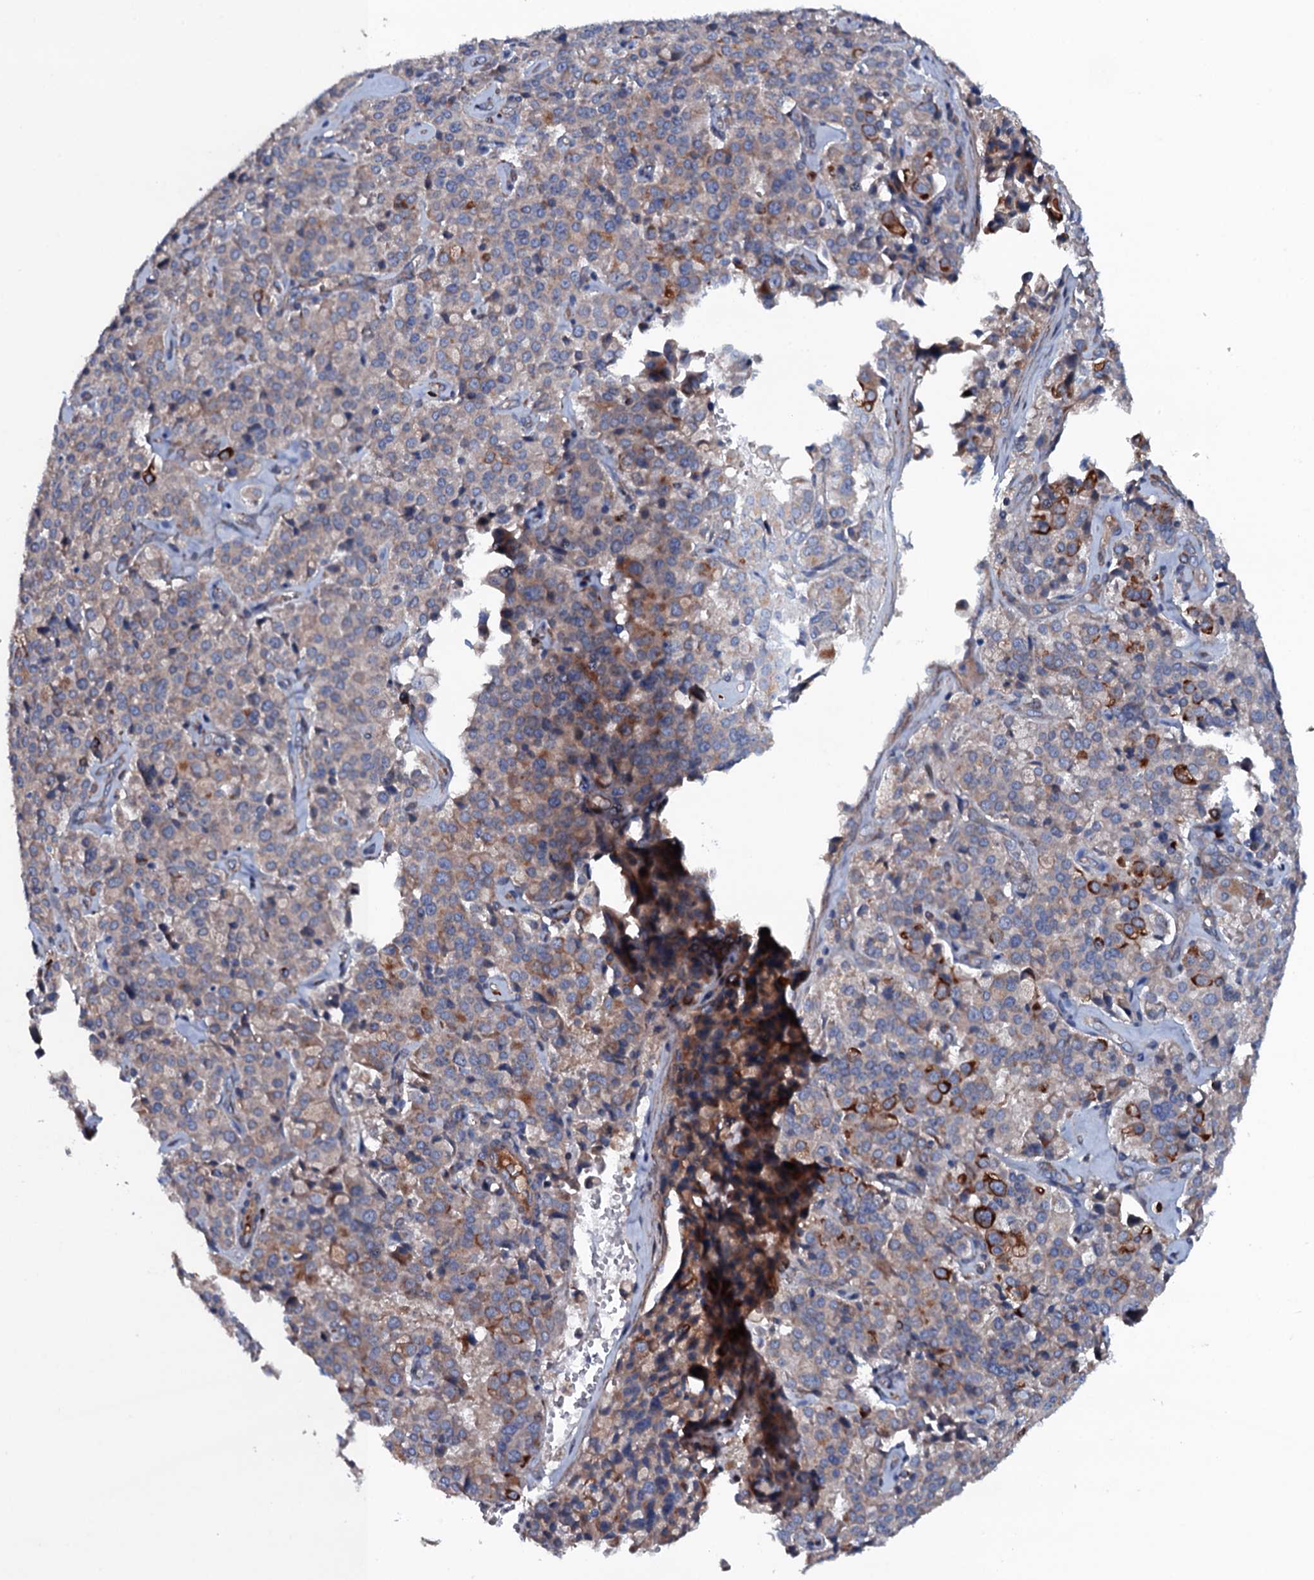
{"staining": {"intensity": "moderate", "quantity": ">75%", "location": "cytoplasmic/membranous"}, "tissue": "pancreatic cancer", "cell_type": "Tumor cells", "image_type": "cancer", "snomed": [{"axis": "morphology", "description": "Adenocarcinoma, NOS"}, {"axis": "topography", "description": "Pancreas"}], "caption": "Protein staining exhibits moderate cytoplasmic/membranous staining in approximately >75% of tumor cells in pancreatic adenocarcinoma.", "gene": "NEK1", "patient": {"sex": "male", "age": 65}}